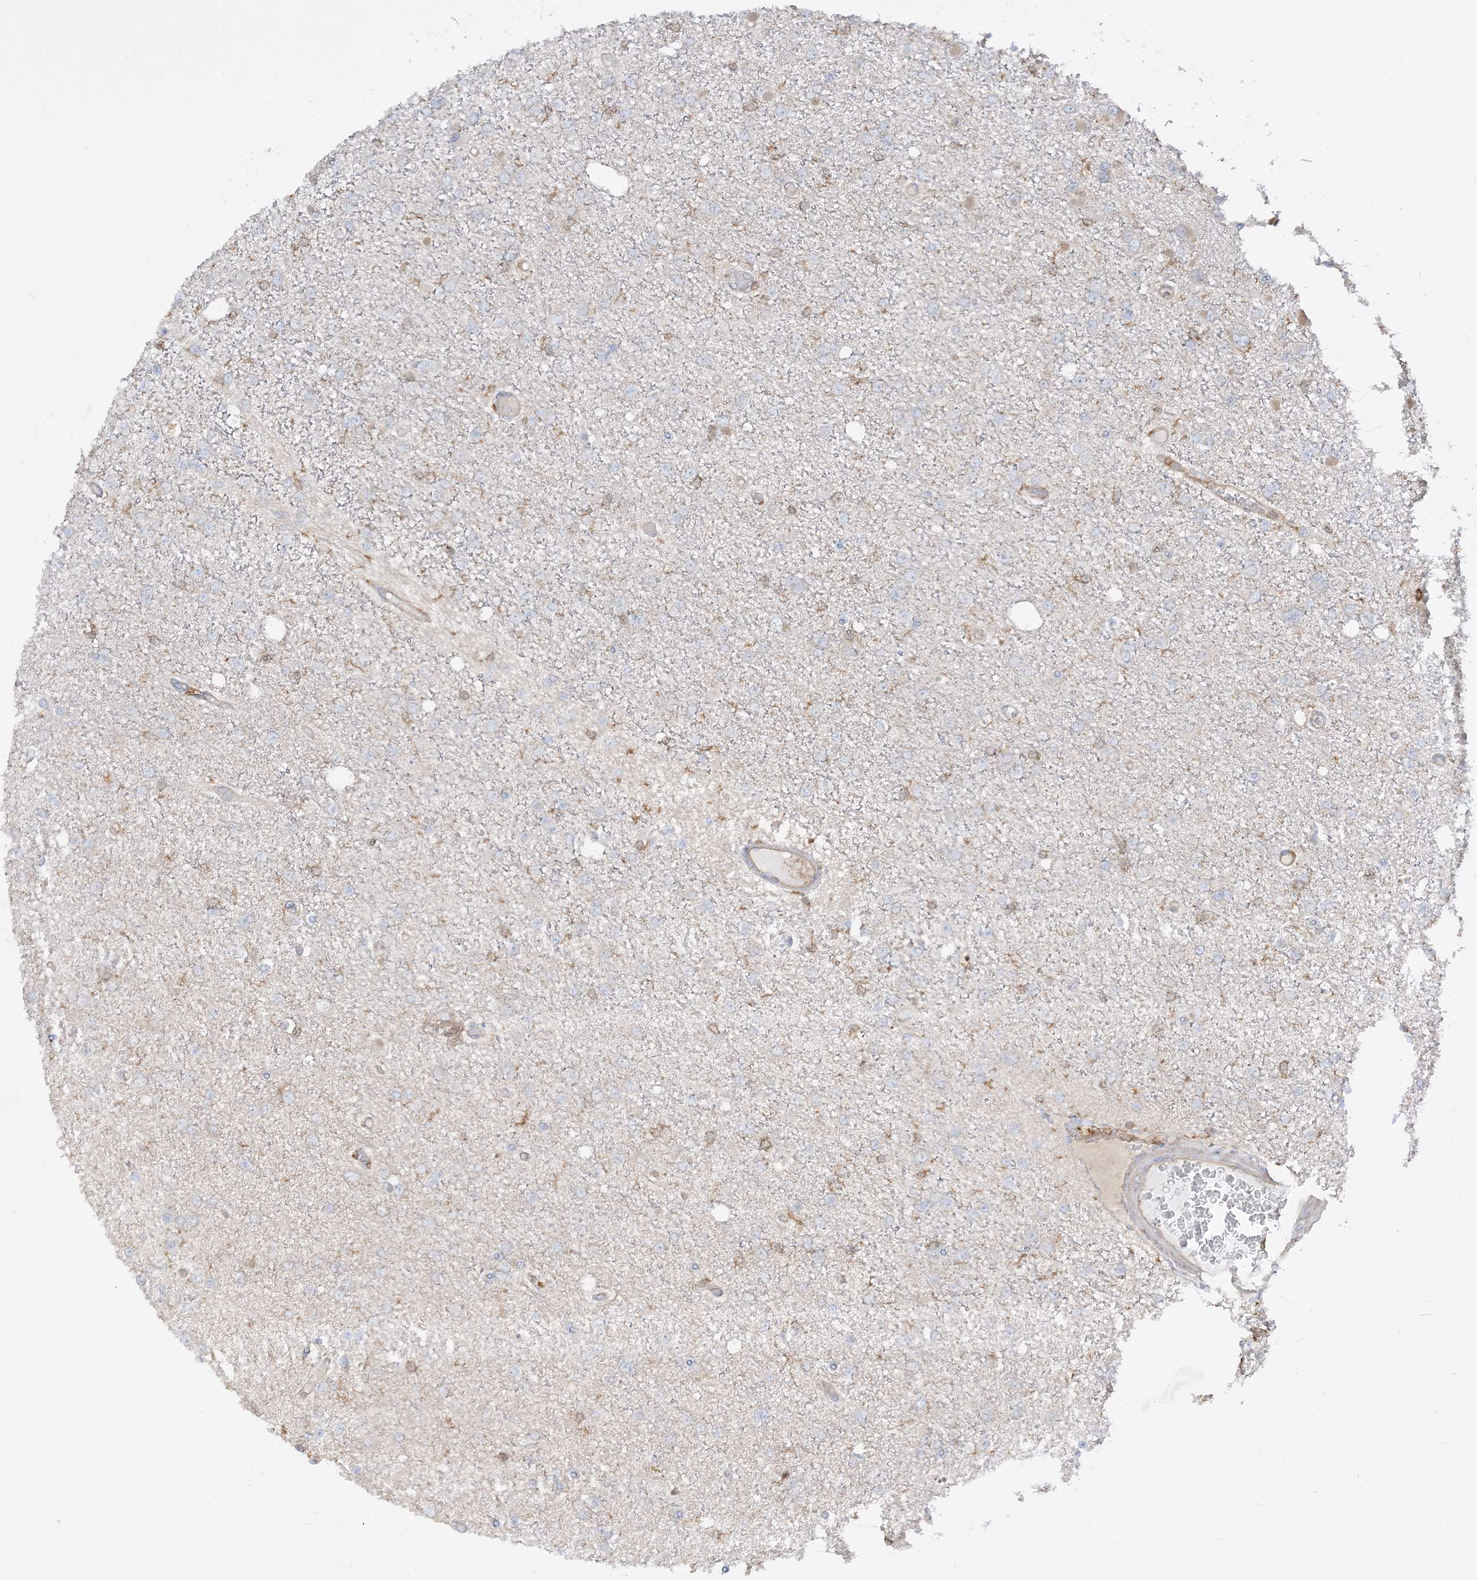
{"staining": {"intensity": "negative", "quantity": "none", "location": "none"}, "tissue": "glioma", "cell_type": "Tumor cells", "image_type": "cancer", "snomed": [{"axis": "morphology", "description": "Glioma, malignant, Low grade"}, {"axis": "topography", "description": "Brain"}], "caption": "High magnification brightfield microscopy of glioma stained with DAB (3,3'-diaminobenzidine) (brown) and counterstained with hematoxylin (blue): tumor cells show no significant expression. Brightfield microscopy of immunohistochemistry (IHC) stained with DAB (3,3'-diaminobenzidine) (brown) and hematoxylin (blue), captured at high magnification.", "gene": "CAPZB", "patient": {"sex": "female", "age": 22}}